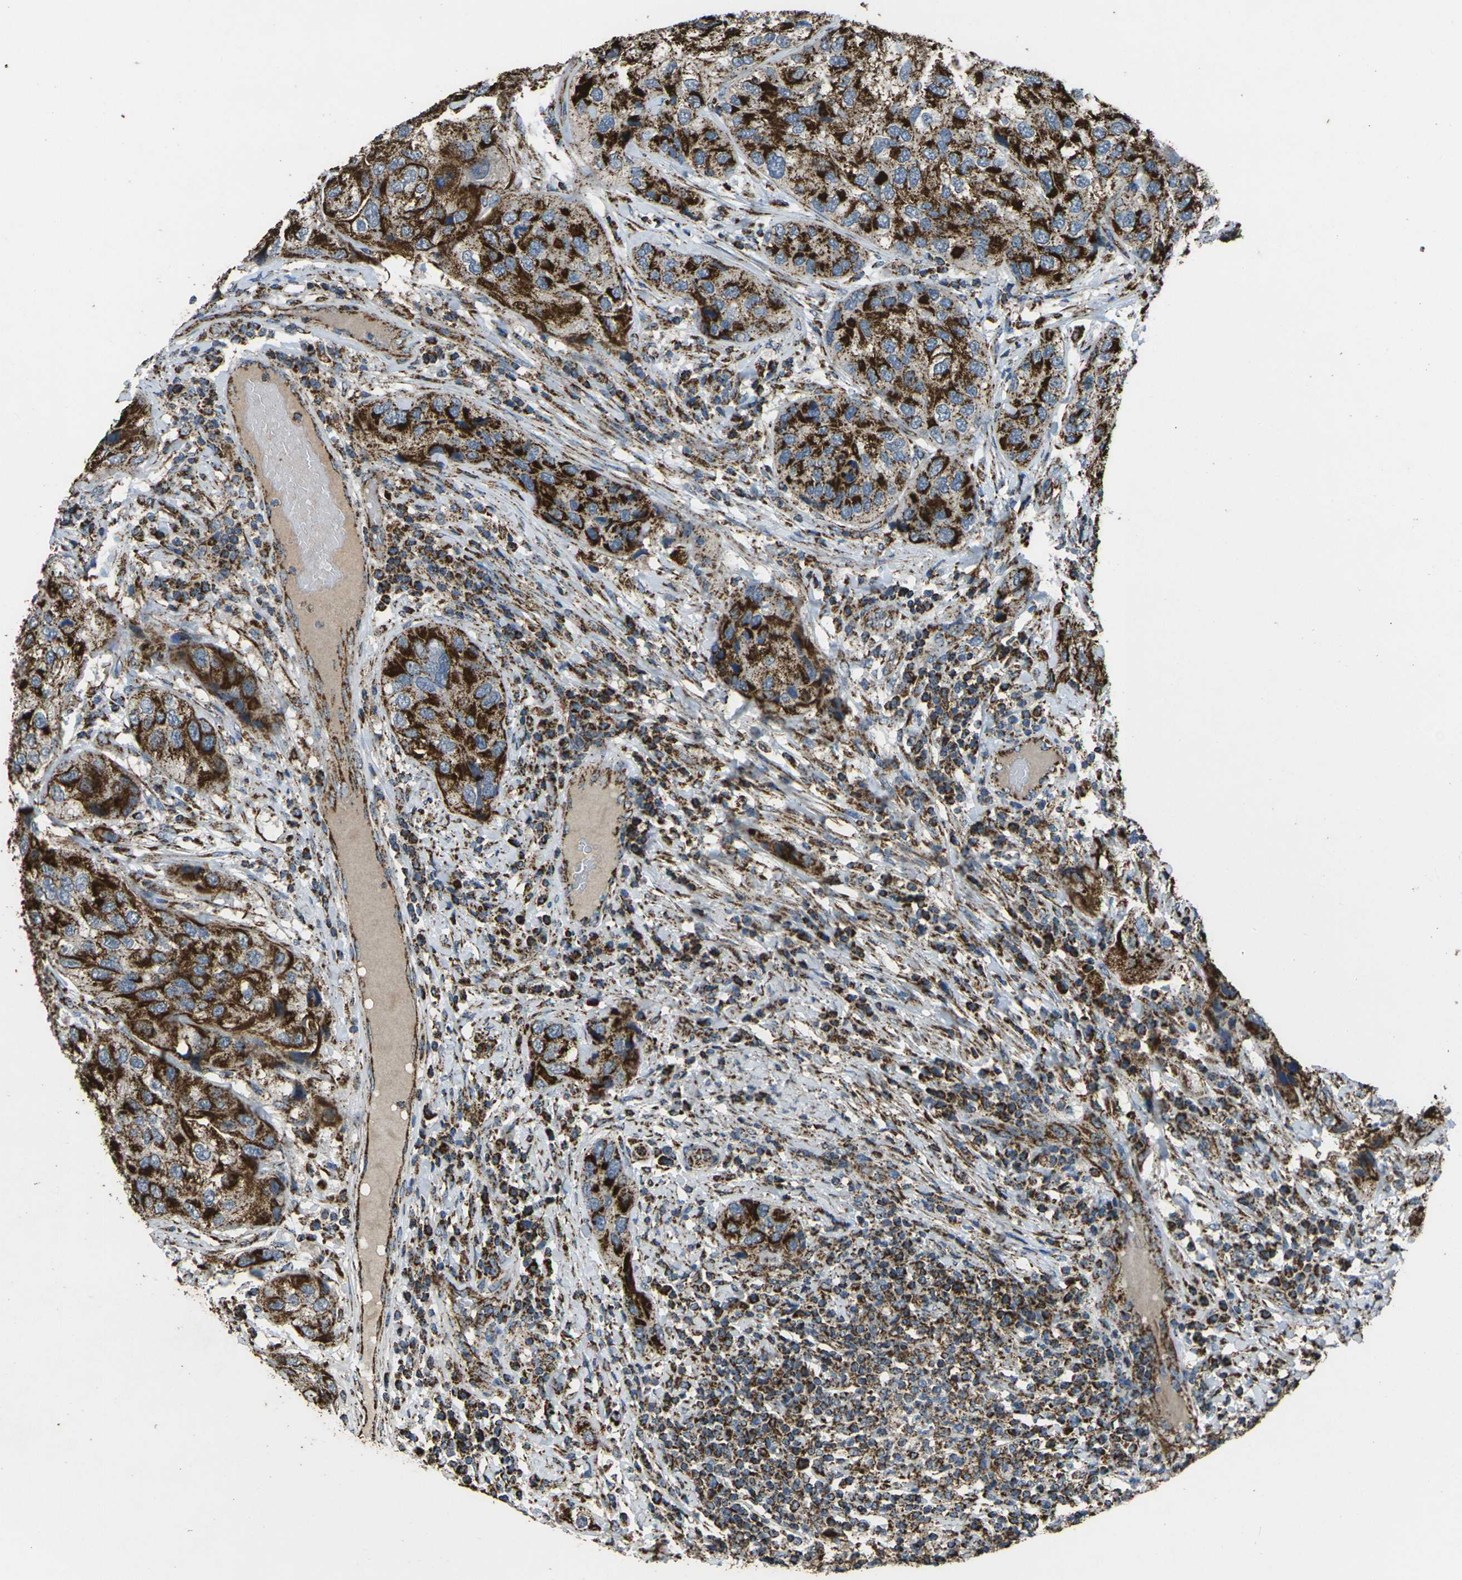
{"staining": {"intensity": "strong", "quantity": ">75%", "location": "cytoplasmic/membranous"}, "tissue": "urothelial cancer", "cell_type": "Tumor cells", "image_type": "cancer", "snomed": [{"axis": "morphology", "description": "Urothelial carcinoma, High grade"}, {"axis": "topography", "description": "Urinary bladder"}], "caption": "Immunohistochemical staining of urothelial carcinoma (high-grade) displays strong cytoplasmic/membranous protein positivity in approximately >75% of tumor cells.", "gene": "KLHL5", "patient": {"sex": "female", "age": 64}}